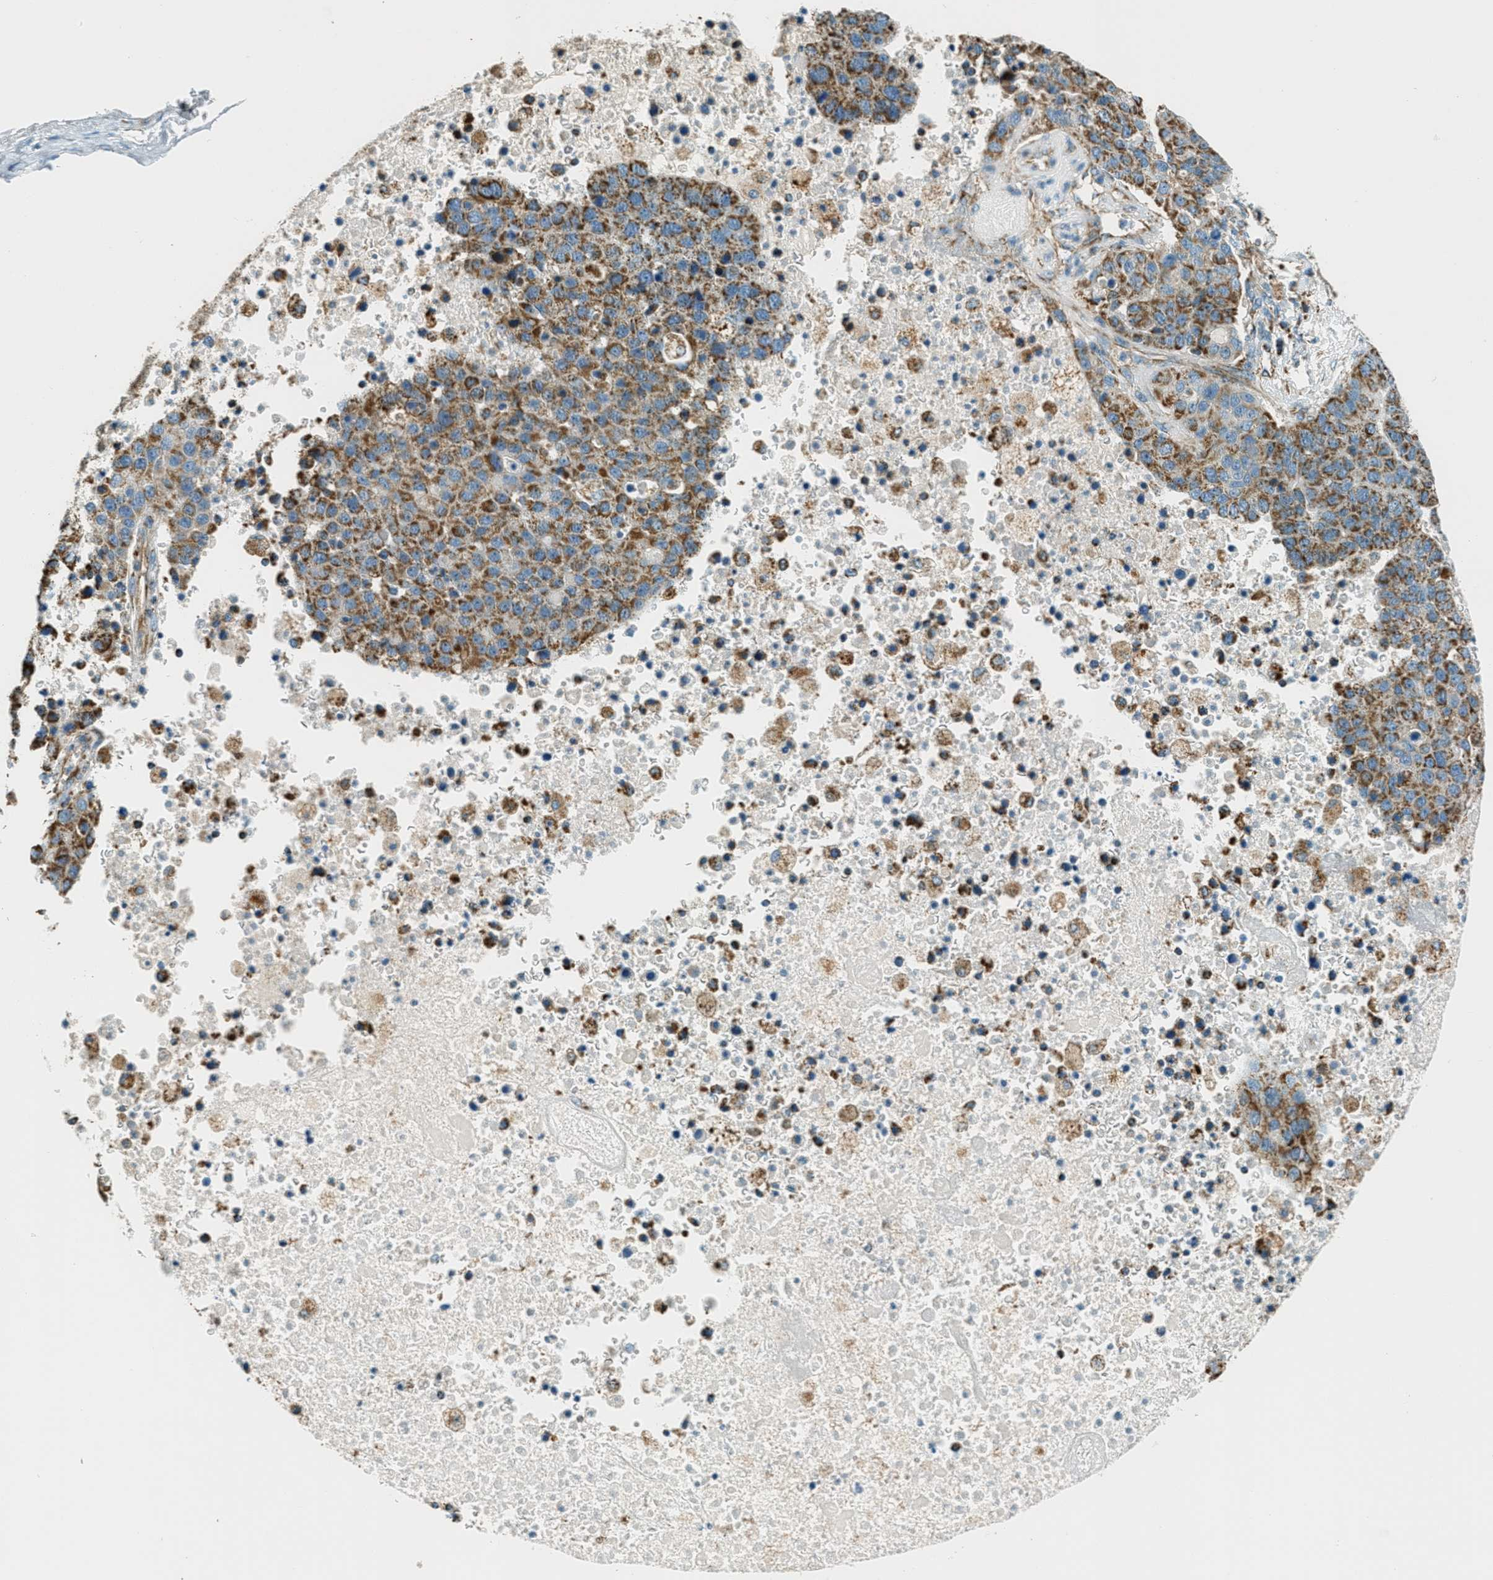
{"staining": {"intensity": "strong", "quantity": ">75%", "location": "cytoplasmic/membranous"}, "tissue": "pancreatic cancer", "cell_type": "Tumor cells", "image_type": "cancer", "snomed": [{"axis": "morphology", "description": "Adenocarcinoma, NOS"}, {"axis": "topography", "description": "Pancreas"}], "caption": "A brown stain highlights strong cytoplasmic/membranous positivity of a protein in pancreatic cancer (adenocarcinoma) tumor cells.", "gene": "CHST15", "patient": {"sex": "female", "age": 61}}